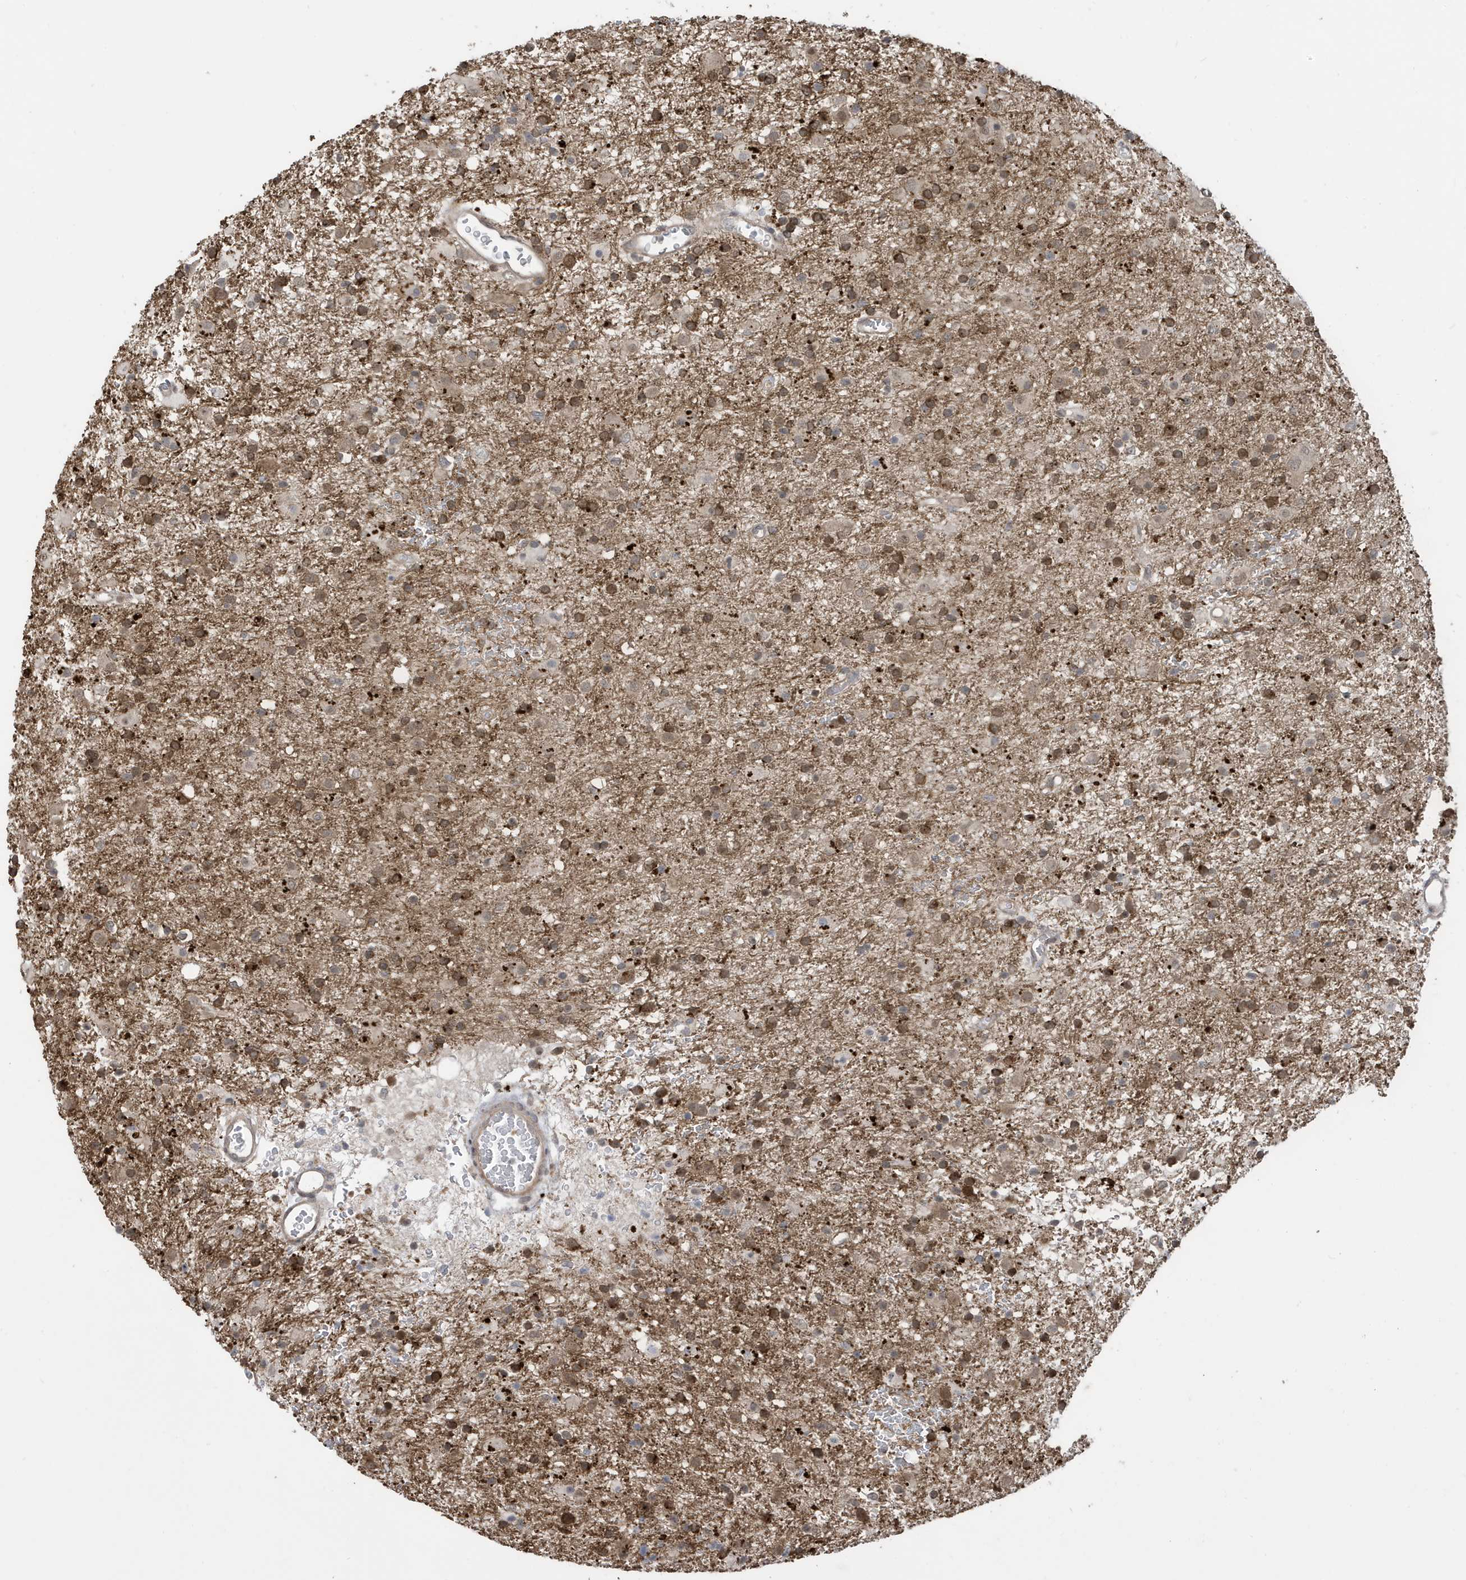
{"staining": {"intensity": "moderate", "quantity": ">75%", "location": "cytoplasmic/membranous"}, "tissue": "glioma", "cell_type": "Tumor cells", "image_type": "cancer", "snomed": [{"axis": "morphology", "description": "Glioma, malignant, Low grade"}, {"axis": "topography", "description": "Brain"}], "caption": "Immunohistochemical staining of glioma shows medium levels of moderate cytoplasmic/membranous staining in approximately >75% of tumor cells. (Stains: DAB in brown, nuclei in blue, Microscopy: brightfield microscopy at high magnification).", "gene": "UBQLN1", "patient": {"sex": "male", "age": 65}}